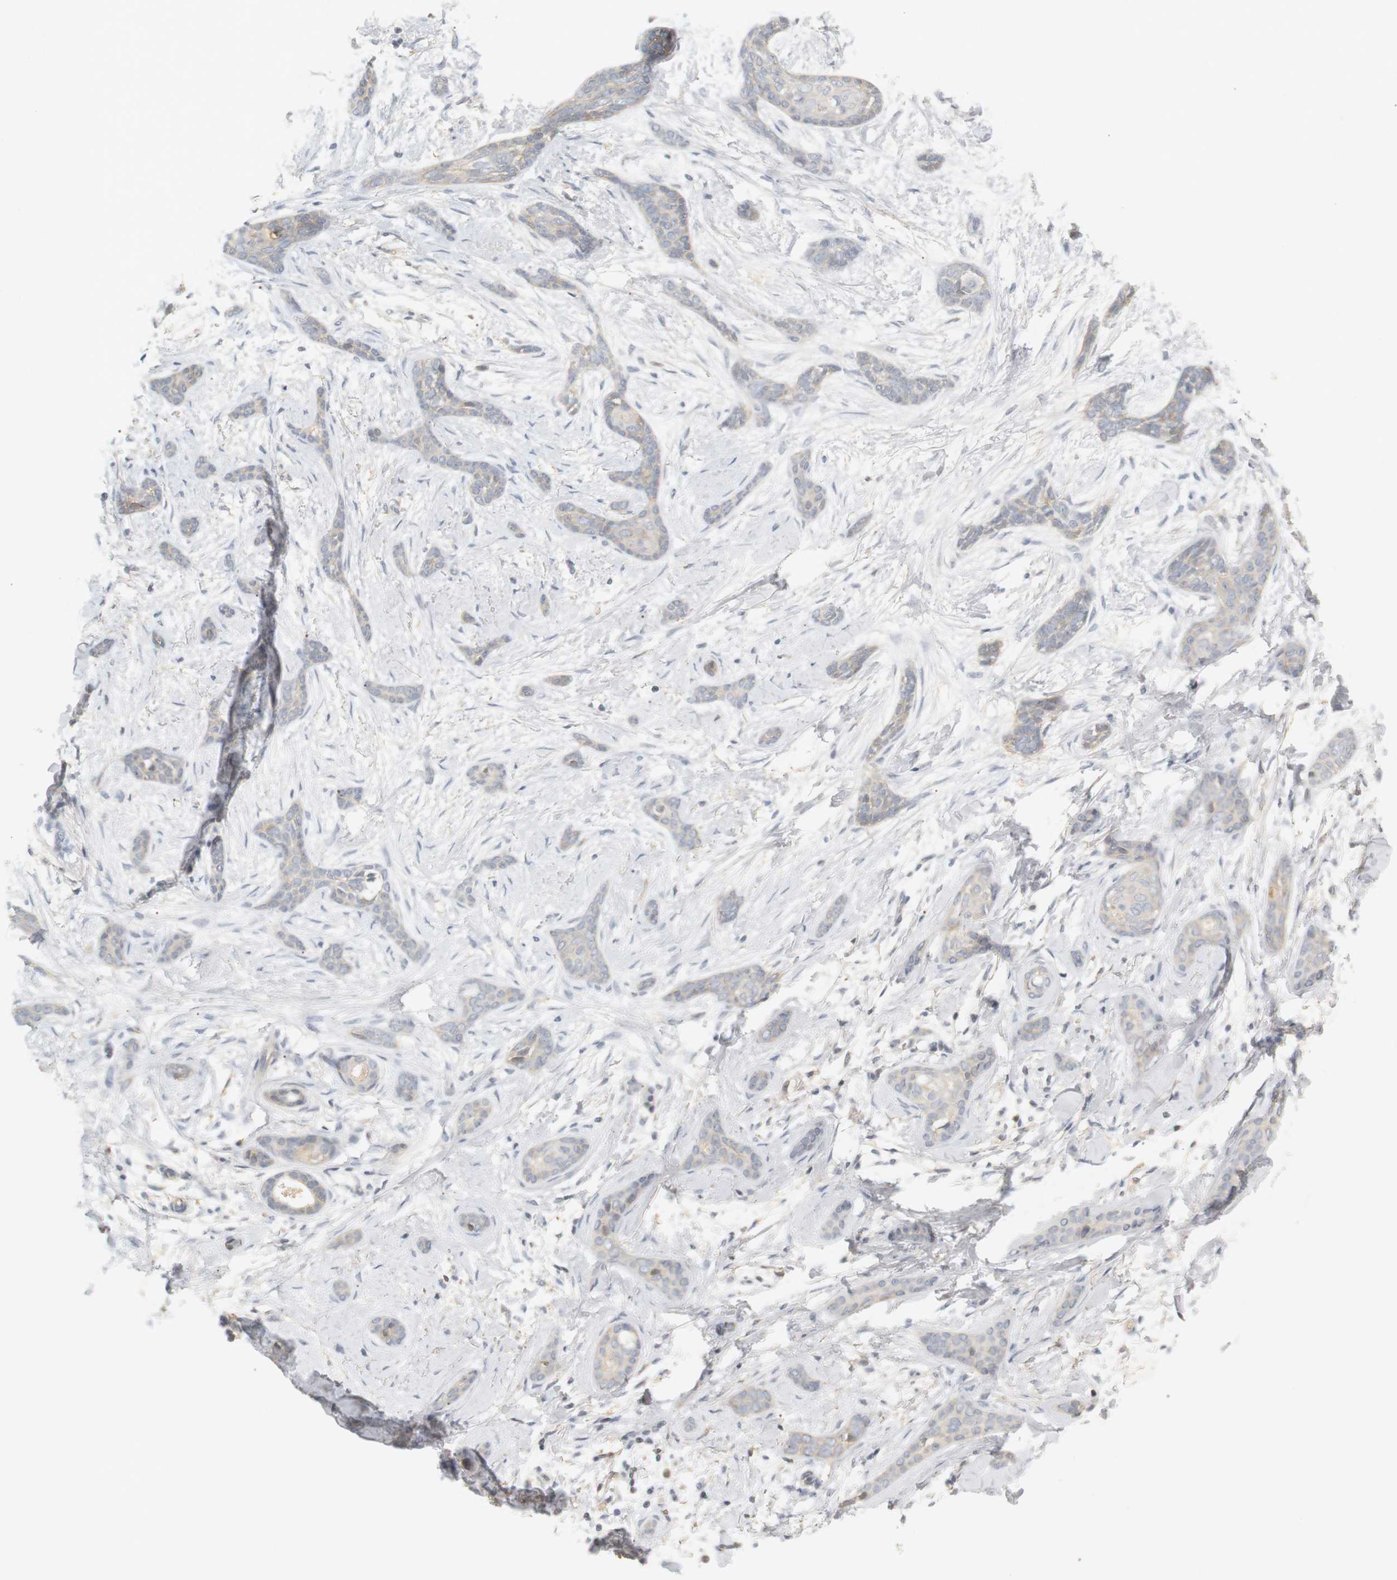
{"staining": {"intensity": "weak", "quantity": "<25%", "location": "cytoplasmic/membranous"}, "tissue": "skin cancer", "cell_type": "Tumor cells", "image_type": "cancer", "snomed": [{"axis": "morphology", "description": "Basal cell carcinoma"}, {"axis": "morphology", "description": "Adnexal tumor, benign"}, {"axis": "topography", "description": "Skin"}], "caption": "High power microscopy histopathology image of an IHC histopathology image of benign adnexal tumor (skin), revealing no significant positivity in tumor cells.", "gene": "RTN3", "patient": {"sex": "female", "age": 42}}